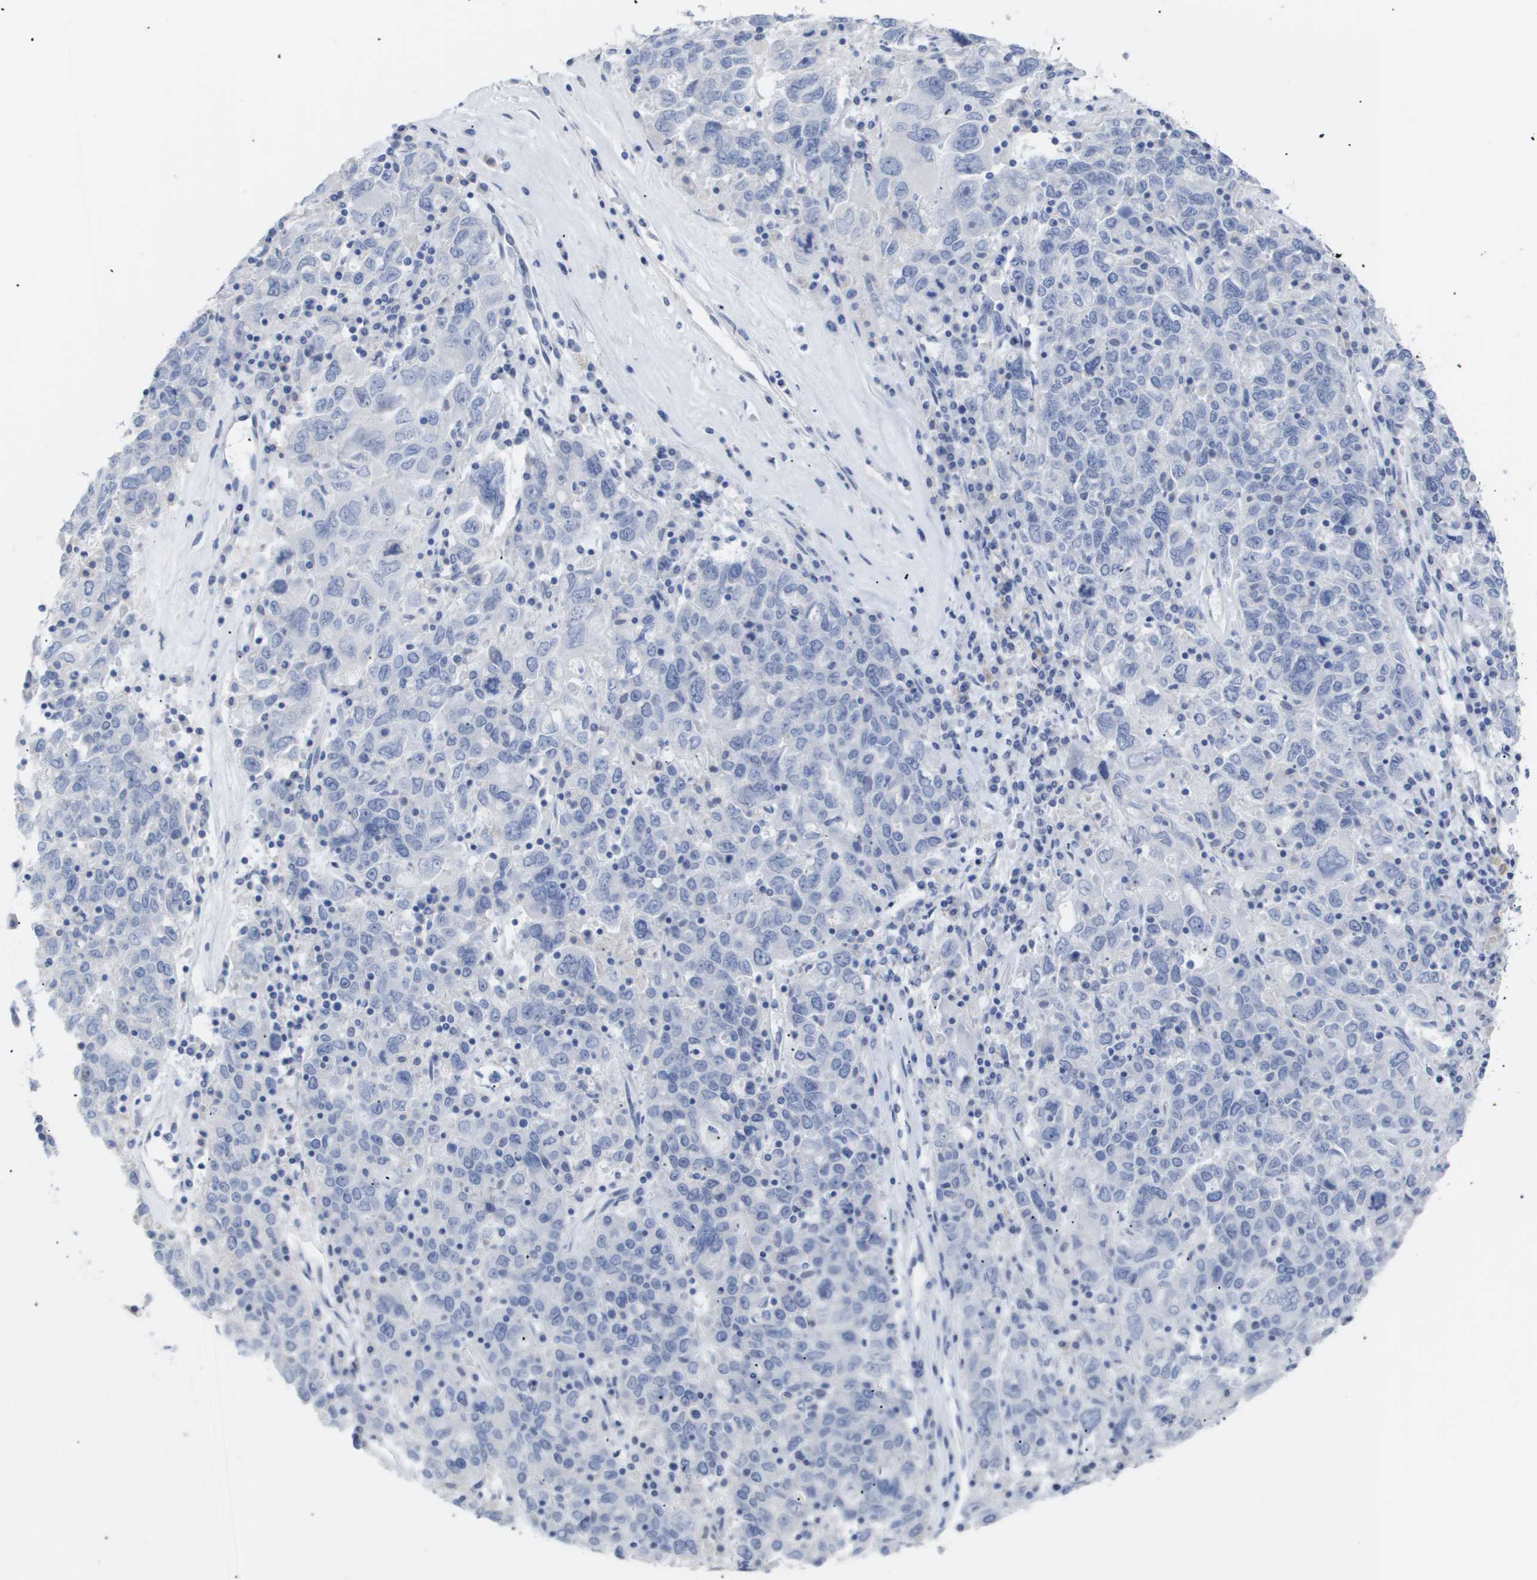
{"staining": {"intensity": "negative", "quantity": "none", "location": "none"}, "tissue": "ovarian cancer", "cell_type": "Tumor cells", "image_type": "cancer", "snomed": [{"axis": "morphology", "description": "Carcinoma, endometroid"}, {"axis": "topography", "description": "Ovary"}], "caption": "Tumor cells show no significant positivity in endometroid carcinoma (ovarian).", "gene": "CAV3", "patient": {"sex": "female", "age": 62}}